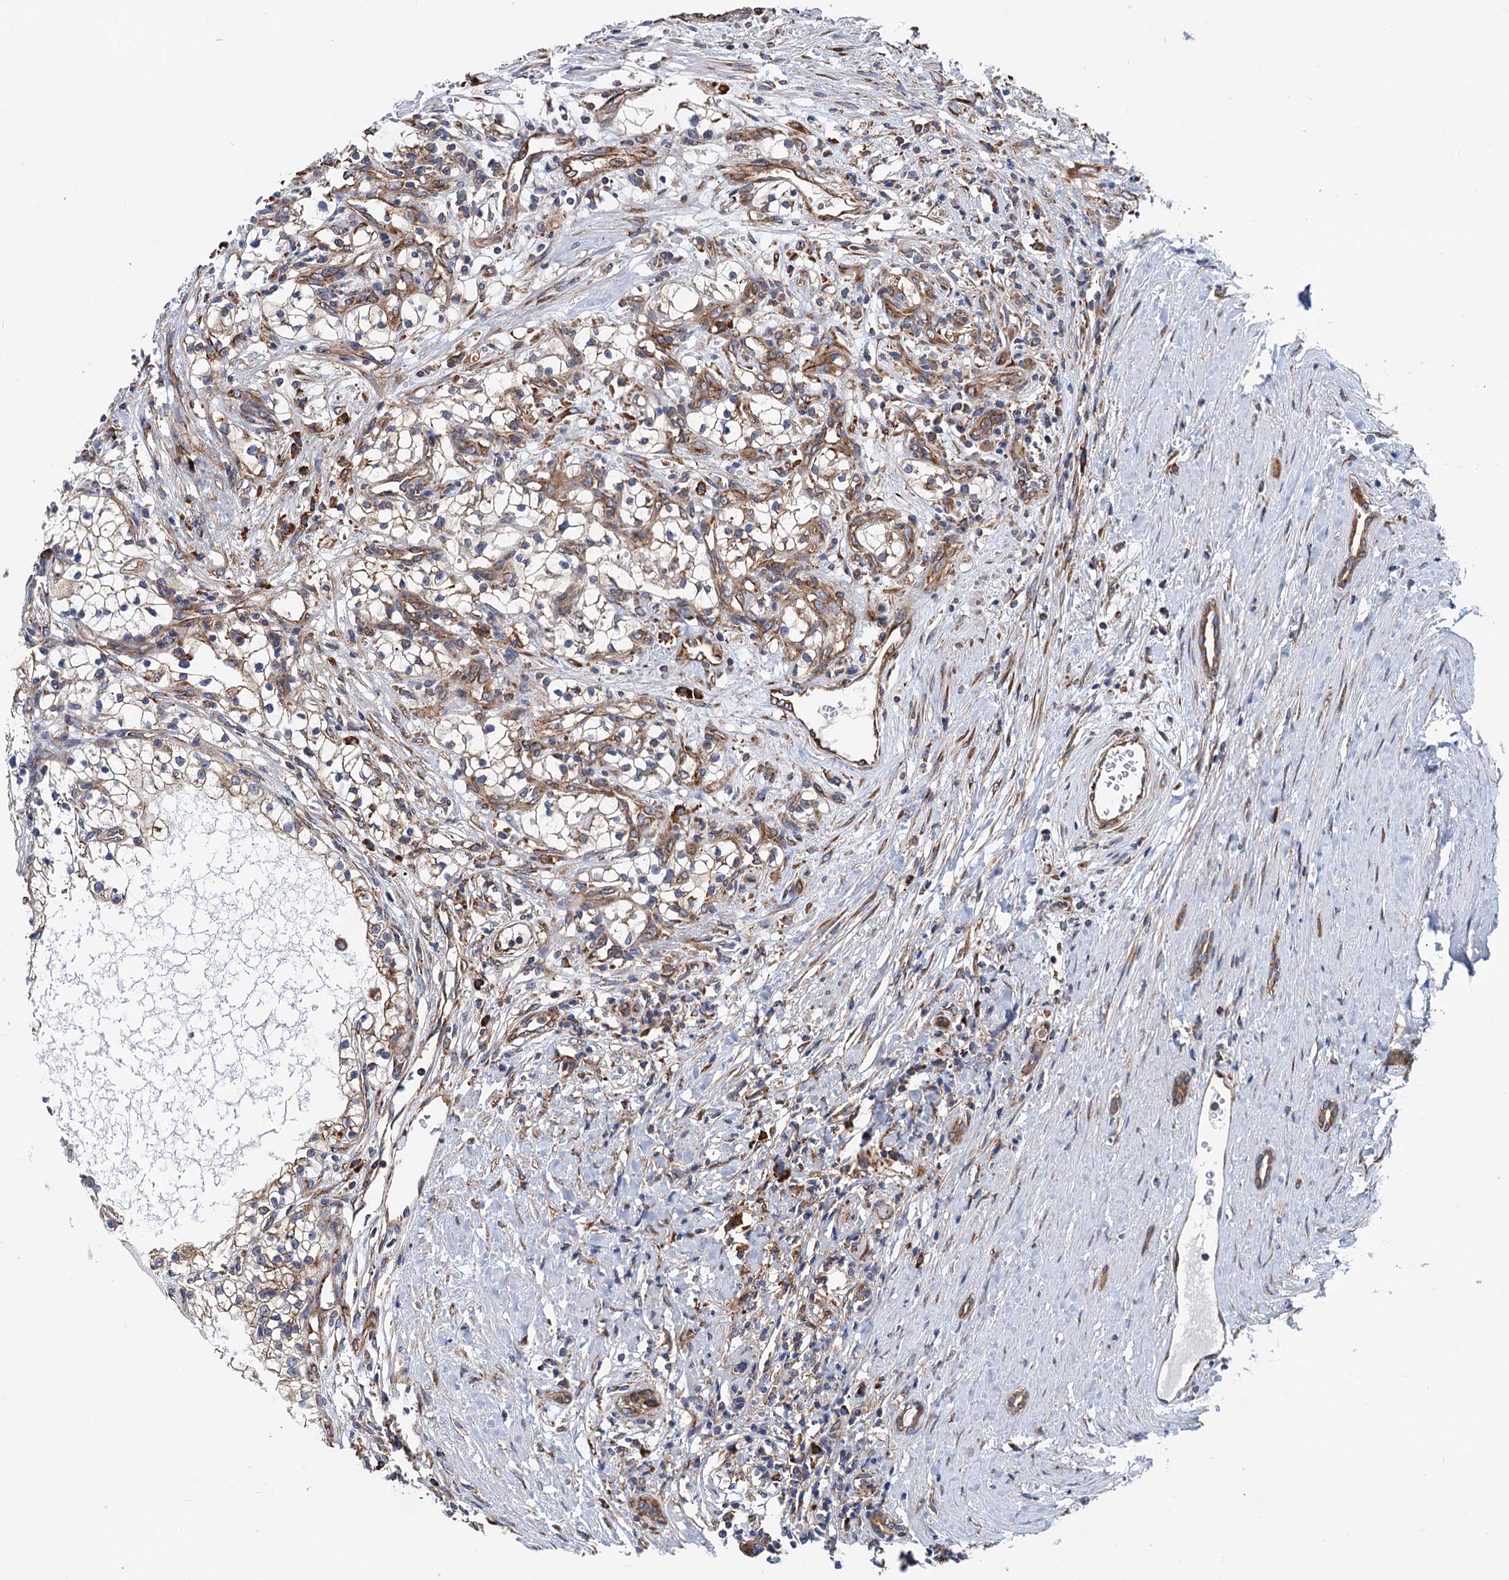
{"staining": {"intensity": "weak", "quantity": "<25%", "location": "cytoplasmic/membranous"}, "tissue": "renal cancer", "cell_type": "Tumor cells", "image_type": "cancer", "snomed": [{"axis": "morphology", "description": "Normal tissue, NOS"}, {"axis": "morphology", "description": "Adenocarcinoma, NOS"}, {"axis": "topography", "description": "Kidney"}], "caption": "A histopathology image of human renal cancer is negative for staining in tumor cells. (DAB immunohistochemistry visualized using brightfield microscopy, high magnification).", "gene": "SLC12A7", "patient": {"sex": "male", "age": 68}}